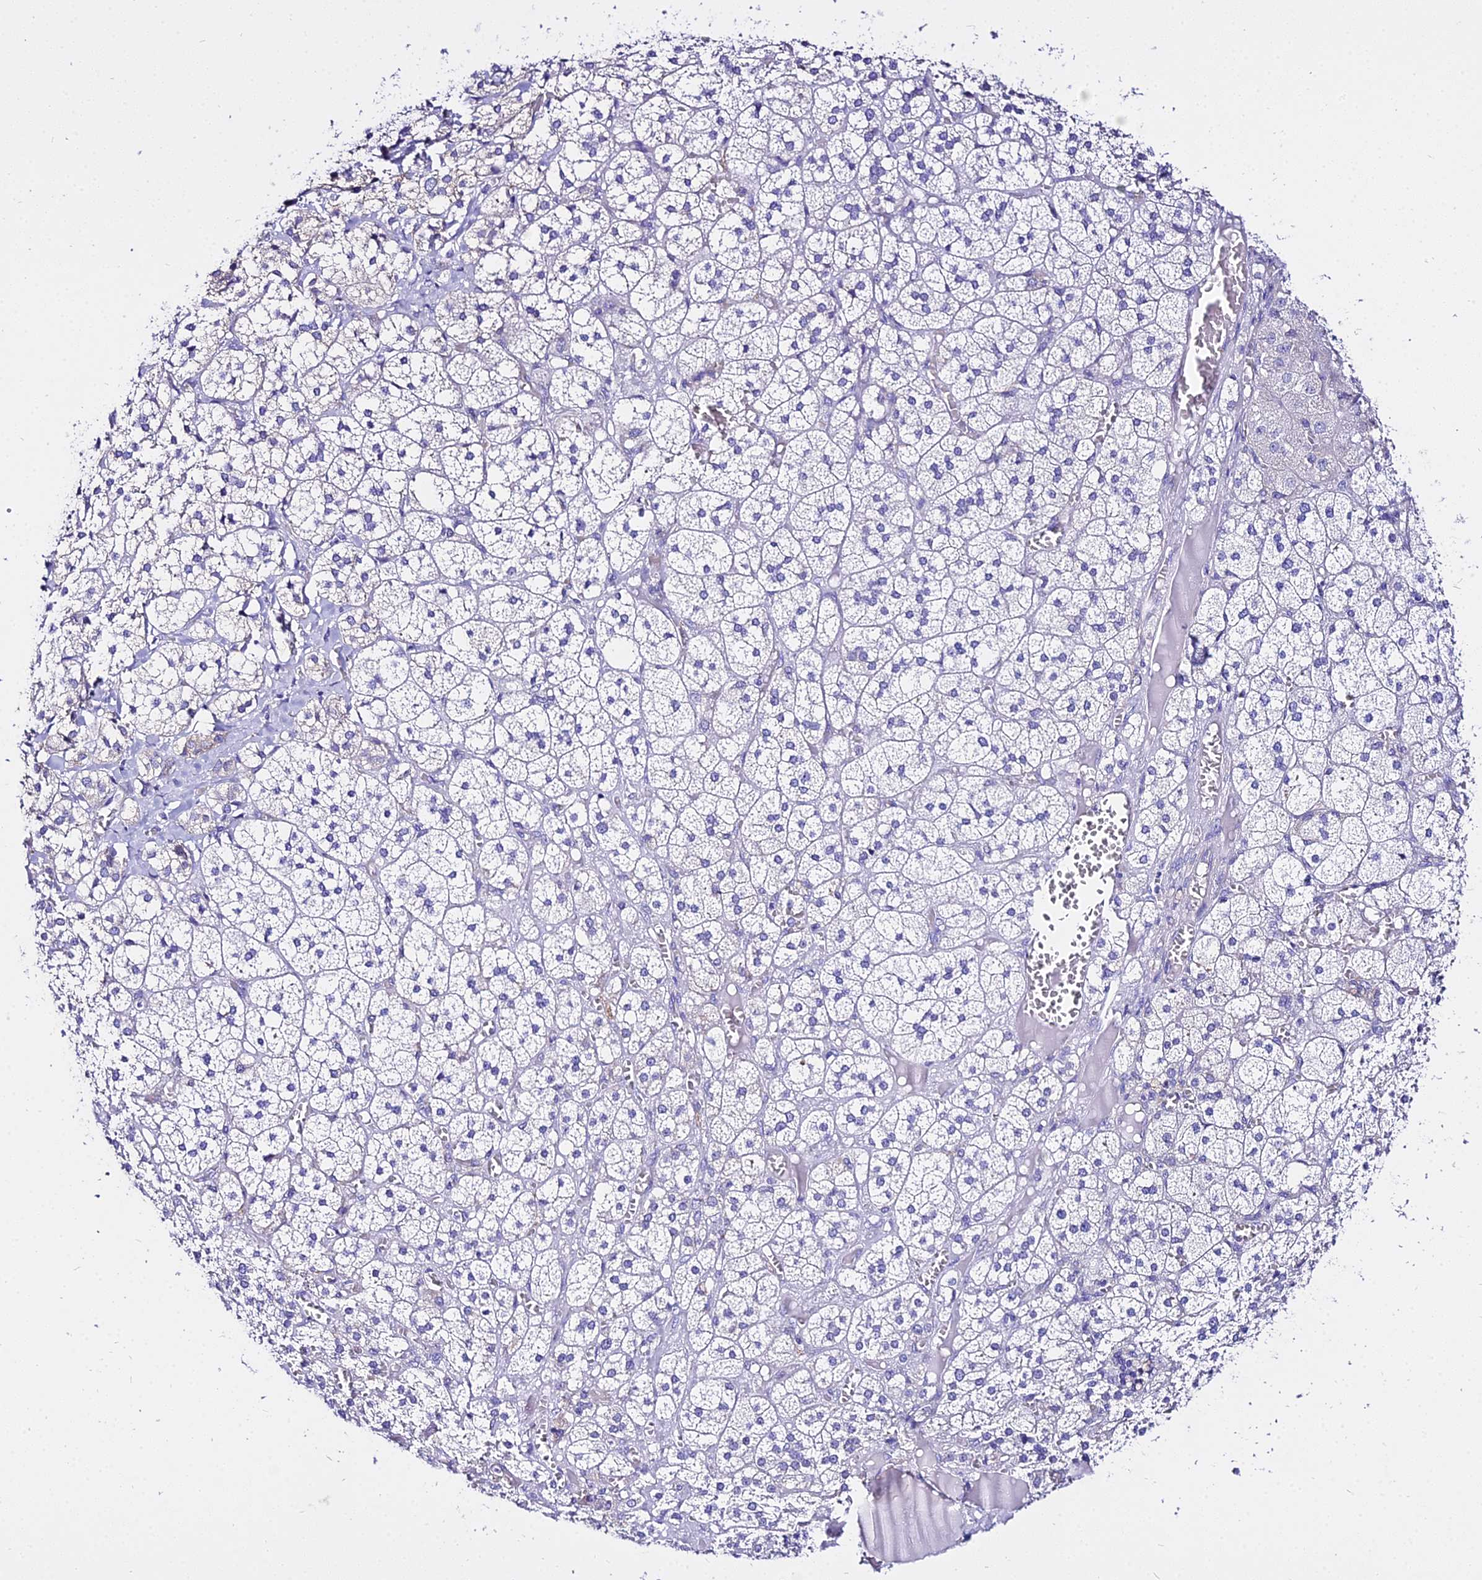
{"staining": {"intensity": "negative", "quantity": "none", "location": "none"}, "tissue": "adrenal gland", "cell_type": "Glandular cells", "image_type": "normal", "snomed": [{"axis": "morphology", "description": "Normal tissue, NOS"}, {"axis": "topography", "description": "Adrenal gland"}], "caption": "IHC of benign adrenal gland exhibits no expression in glandular cells.", "gene": "TUBA1A", "patient": {"sex": "female", "age": 61}}